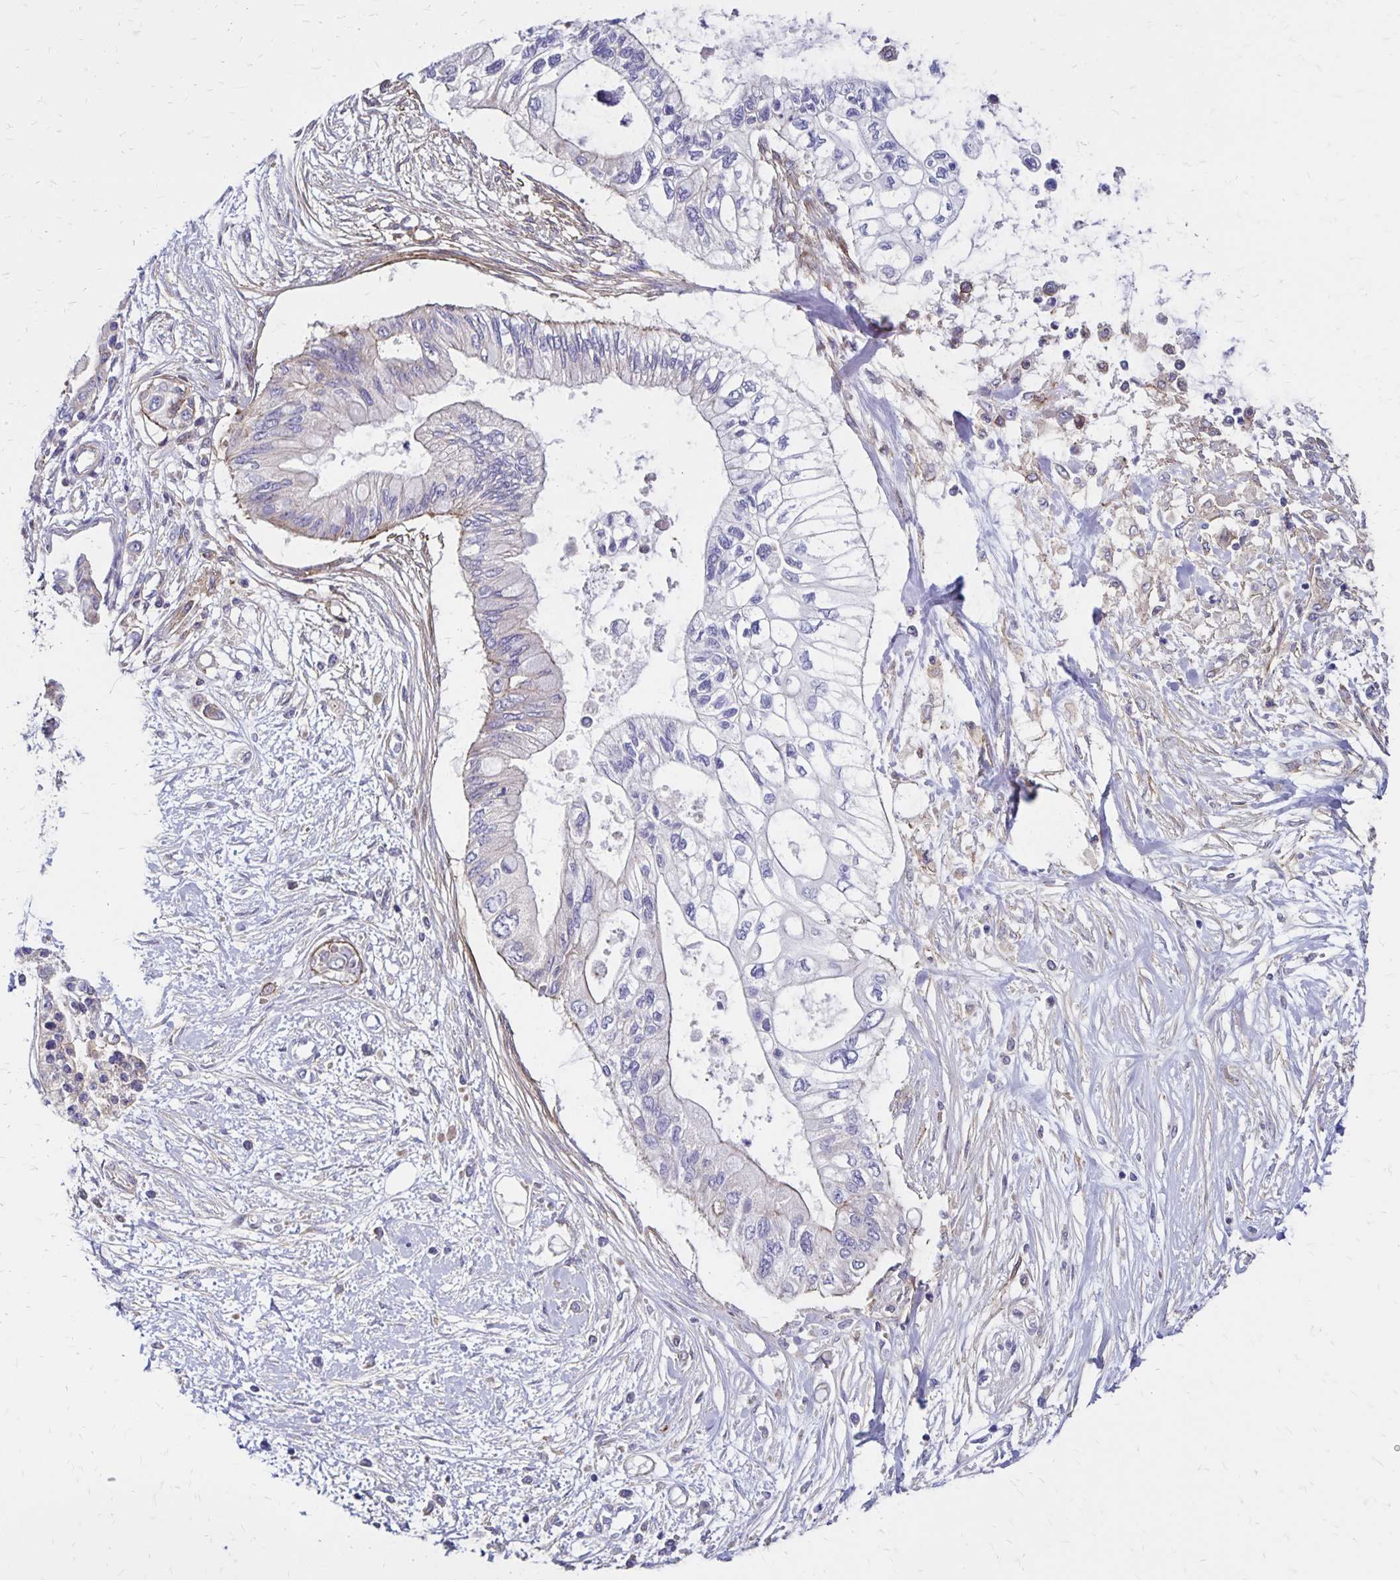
{"staining": {"intensity": "negative", "quantity": "none", "location": "none"}, "tissue": "pancreatic cancer", "cell_type": "Tumor cells", "image_type": "cancer", "snomed": [{"axis": "morphology", "description": "Adenocarcinoma, NOS"}, {"axis": "topography", "description": "Pancreas"}], "caption": "Pancreatic cancer was stained to show a protein in brown. There is no significant staining in tumor cells.", "gene": "TNS3", "patient": {"sex": "female", "age": 77}}